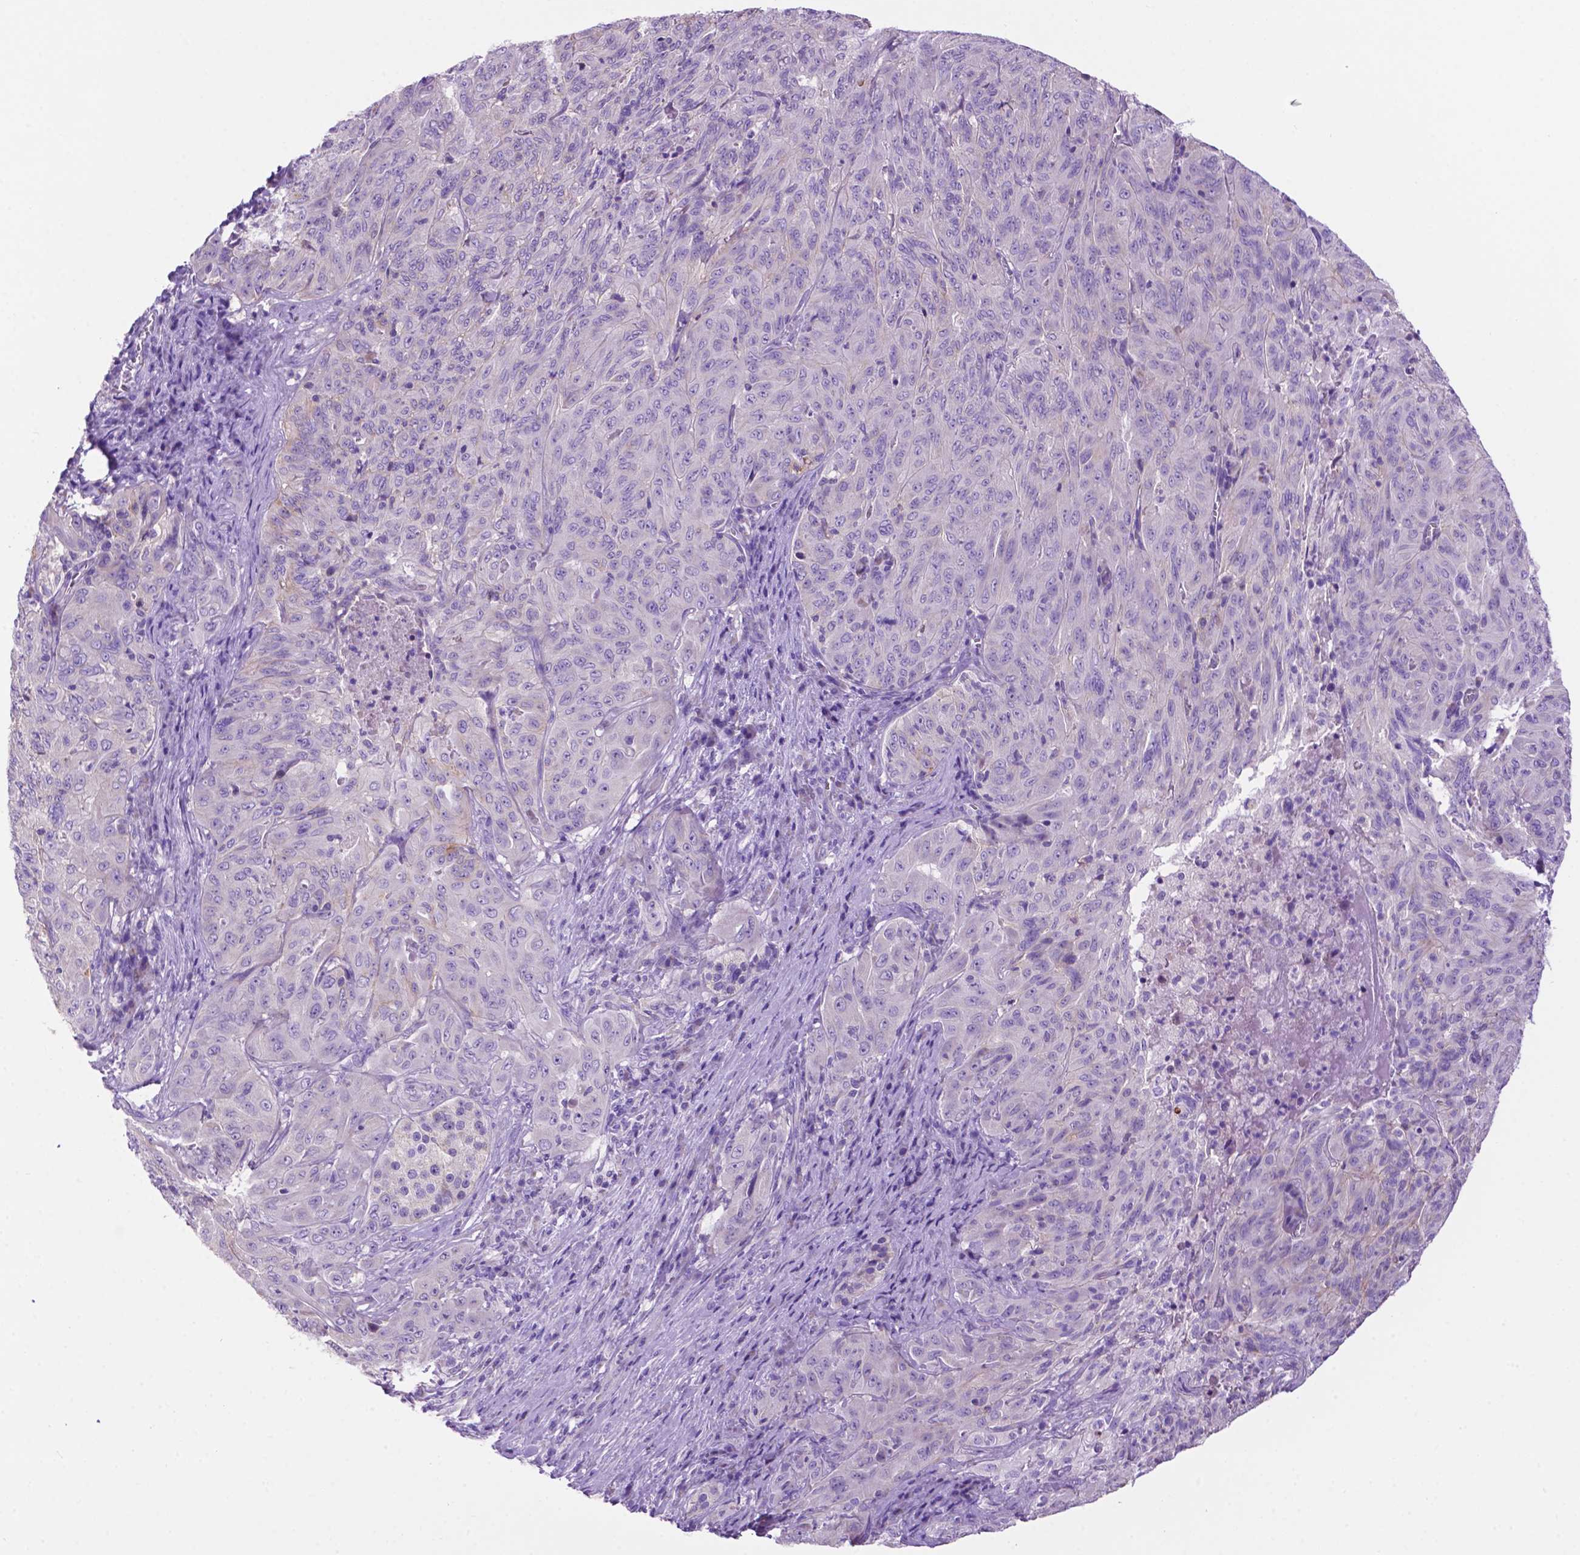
{"staining": {"intensity": "negative", "quantity": "none", "location": "none"}, "tissue": "pancreatic cancer", "cell_type": "Tumor cells", "image_type": "cancer", "snomed": [{"axis": "morphology", "description": "Adenocarcinoma, NOS"}, {"axis": "topography", "description": "Pancreas"}], "caption": "Pancreatic cancer (adenocarcinoma) was stained to show a protein in brown. There is no significant positivity in tumor cells. Brightfield microscopy of immunohistochemistry (IHC) stained with DAB (3,3'-diaminobenzidine) (brown) and hematoxylin (blue), captured at high magnification.", "gene": "PHYHIP", "patient": {"sex": "male", "age": 63}}